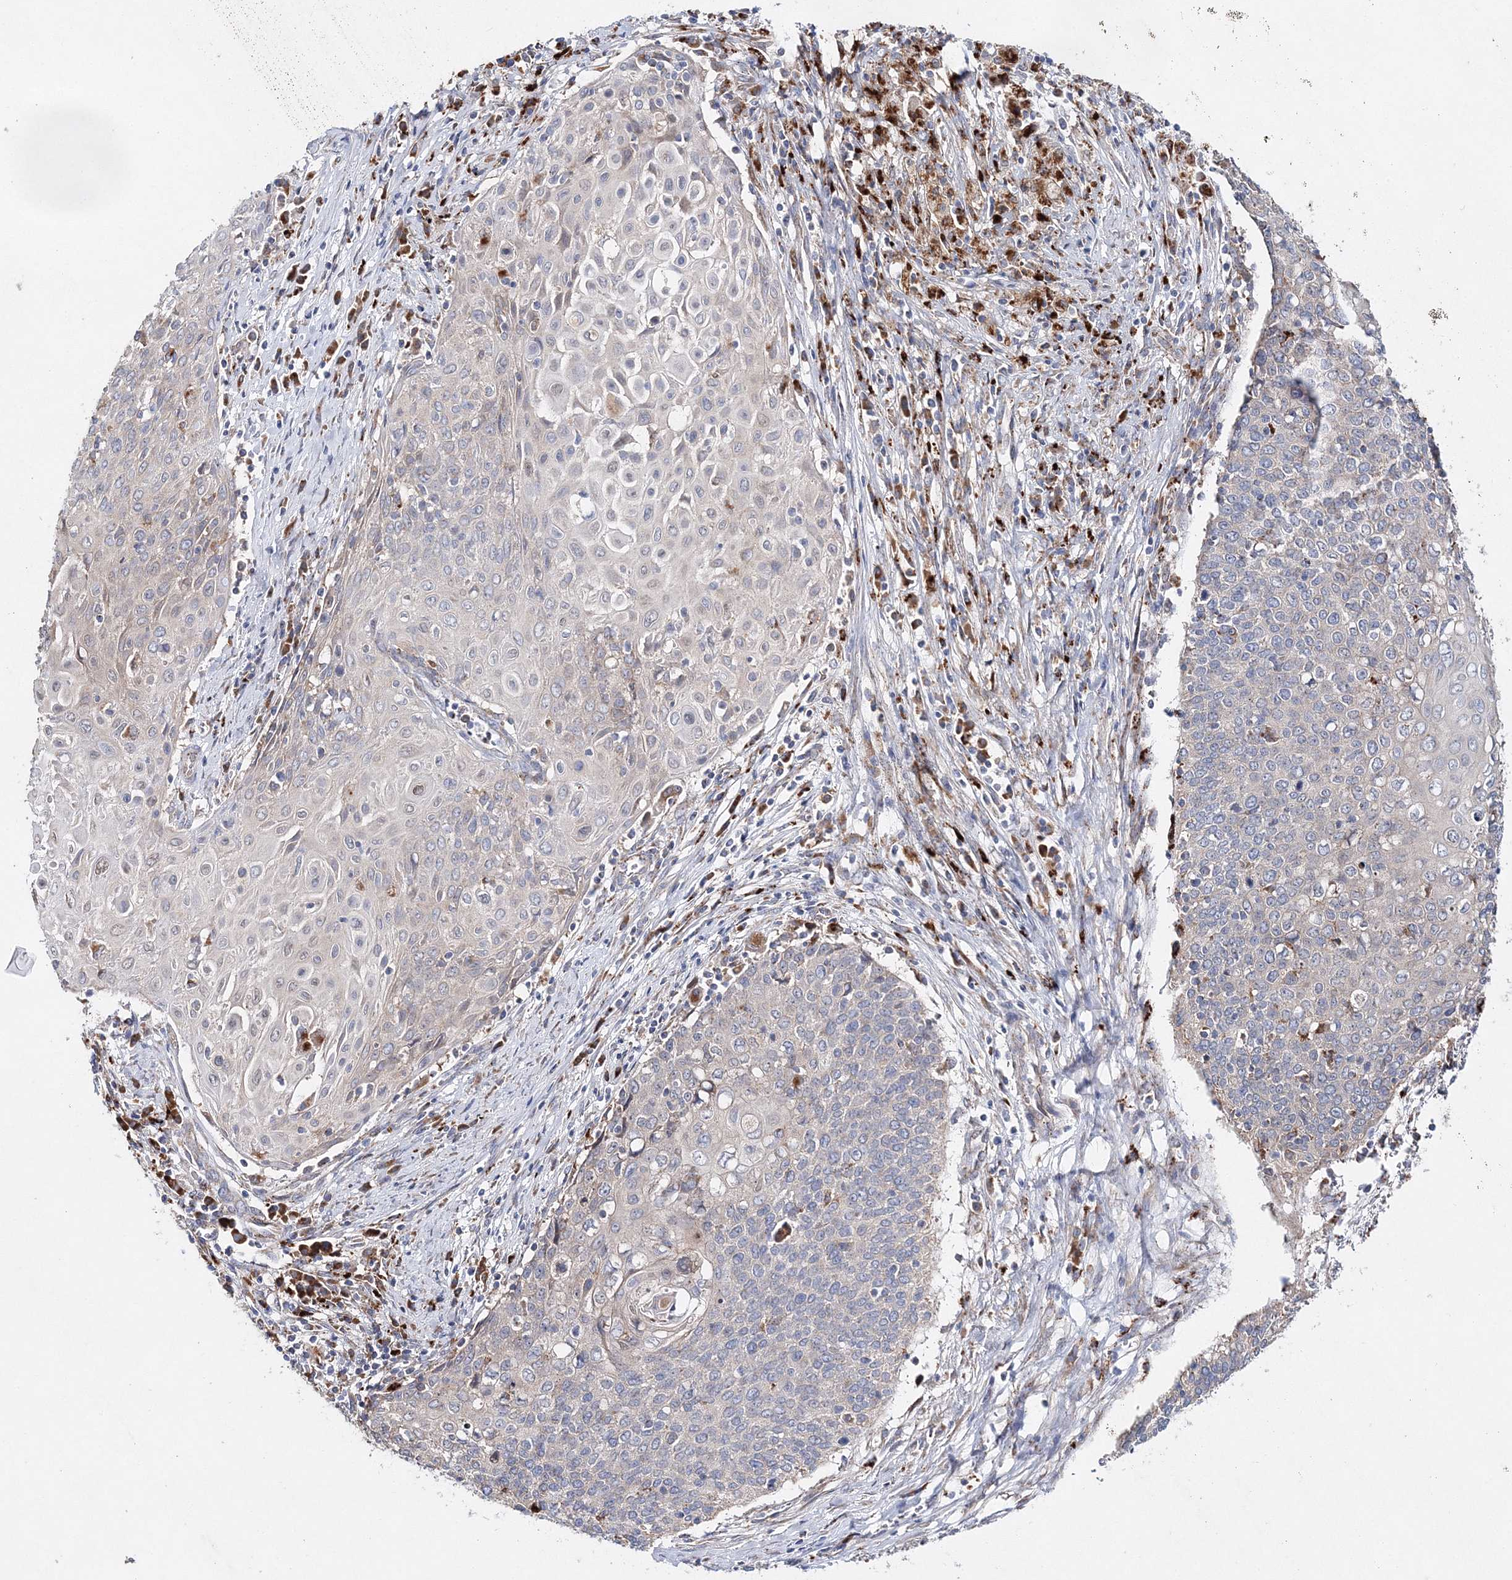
{"staining": {"intensity": "negative", "quantity": "none", "location": "none"}, "tissue": "cervical cancer", "cell_type": "Tumor cells", "image_type": "cancer", "snomed": [{"axis": "morphology", "description": "Squamous cell carcinoma, NOS"}, {"axis": "topography", "description": "Cervix"}], "caption": "The image displays no significant expression in tumor cells of cervical squamous cell carcinoma.", "gene": "C3orf38", "patient": {"sex": "female", "age": 39}}